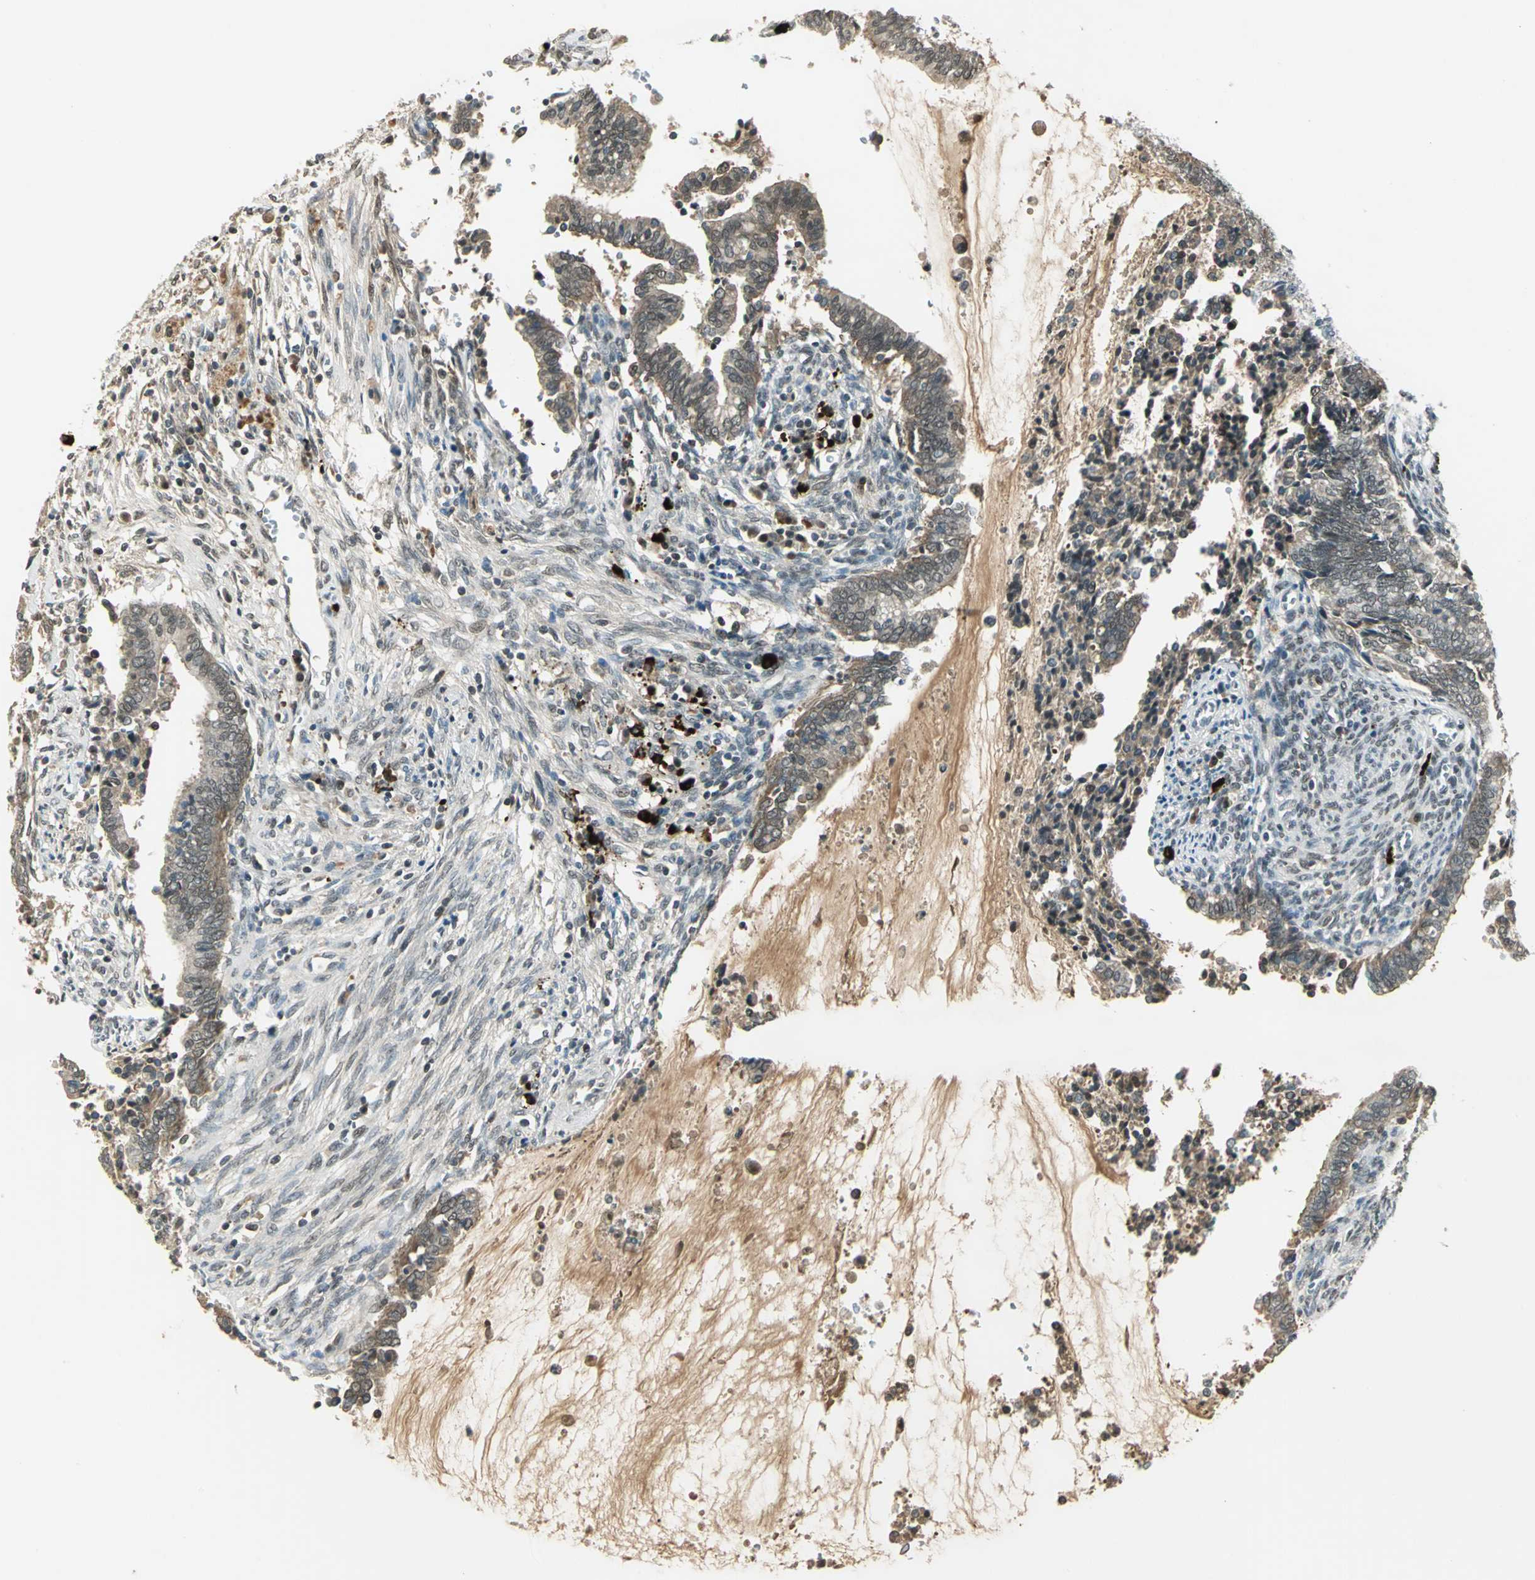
{"staining": {"intensity": "weak", "quantity": "25%-75%", "location": "cytoplasmic/membranous"}, "tissue": "cervical cancer", "cell_type": "Tumor cells", "image_type": "cancer", "snomed": [{"axis": "morphology", "description": "Adenocarcinoma, NOS"}, {"axis": "topography", "description": "Cervix"}], "caption": "Immunohistochemical staining of human cervical cancer (adenocarcinoma) reveals low levels of weak cytoplasmic/membranous positivity in about 25%-75% of tumor cells.", "gene": "RAD17", "patient": {"sex": "female", "age": 44}}